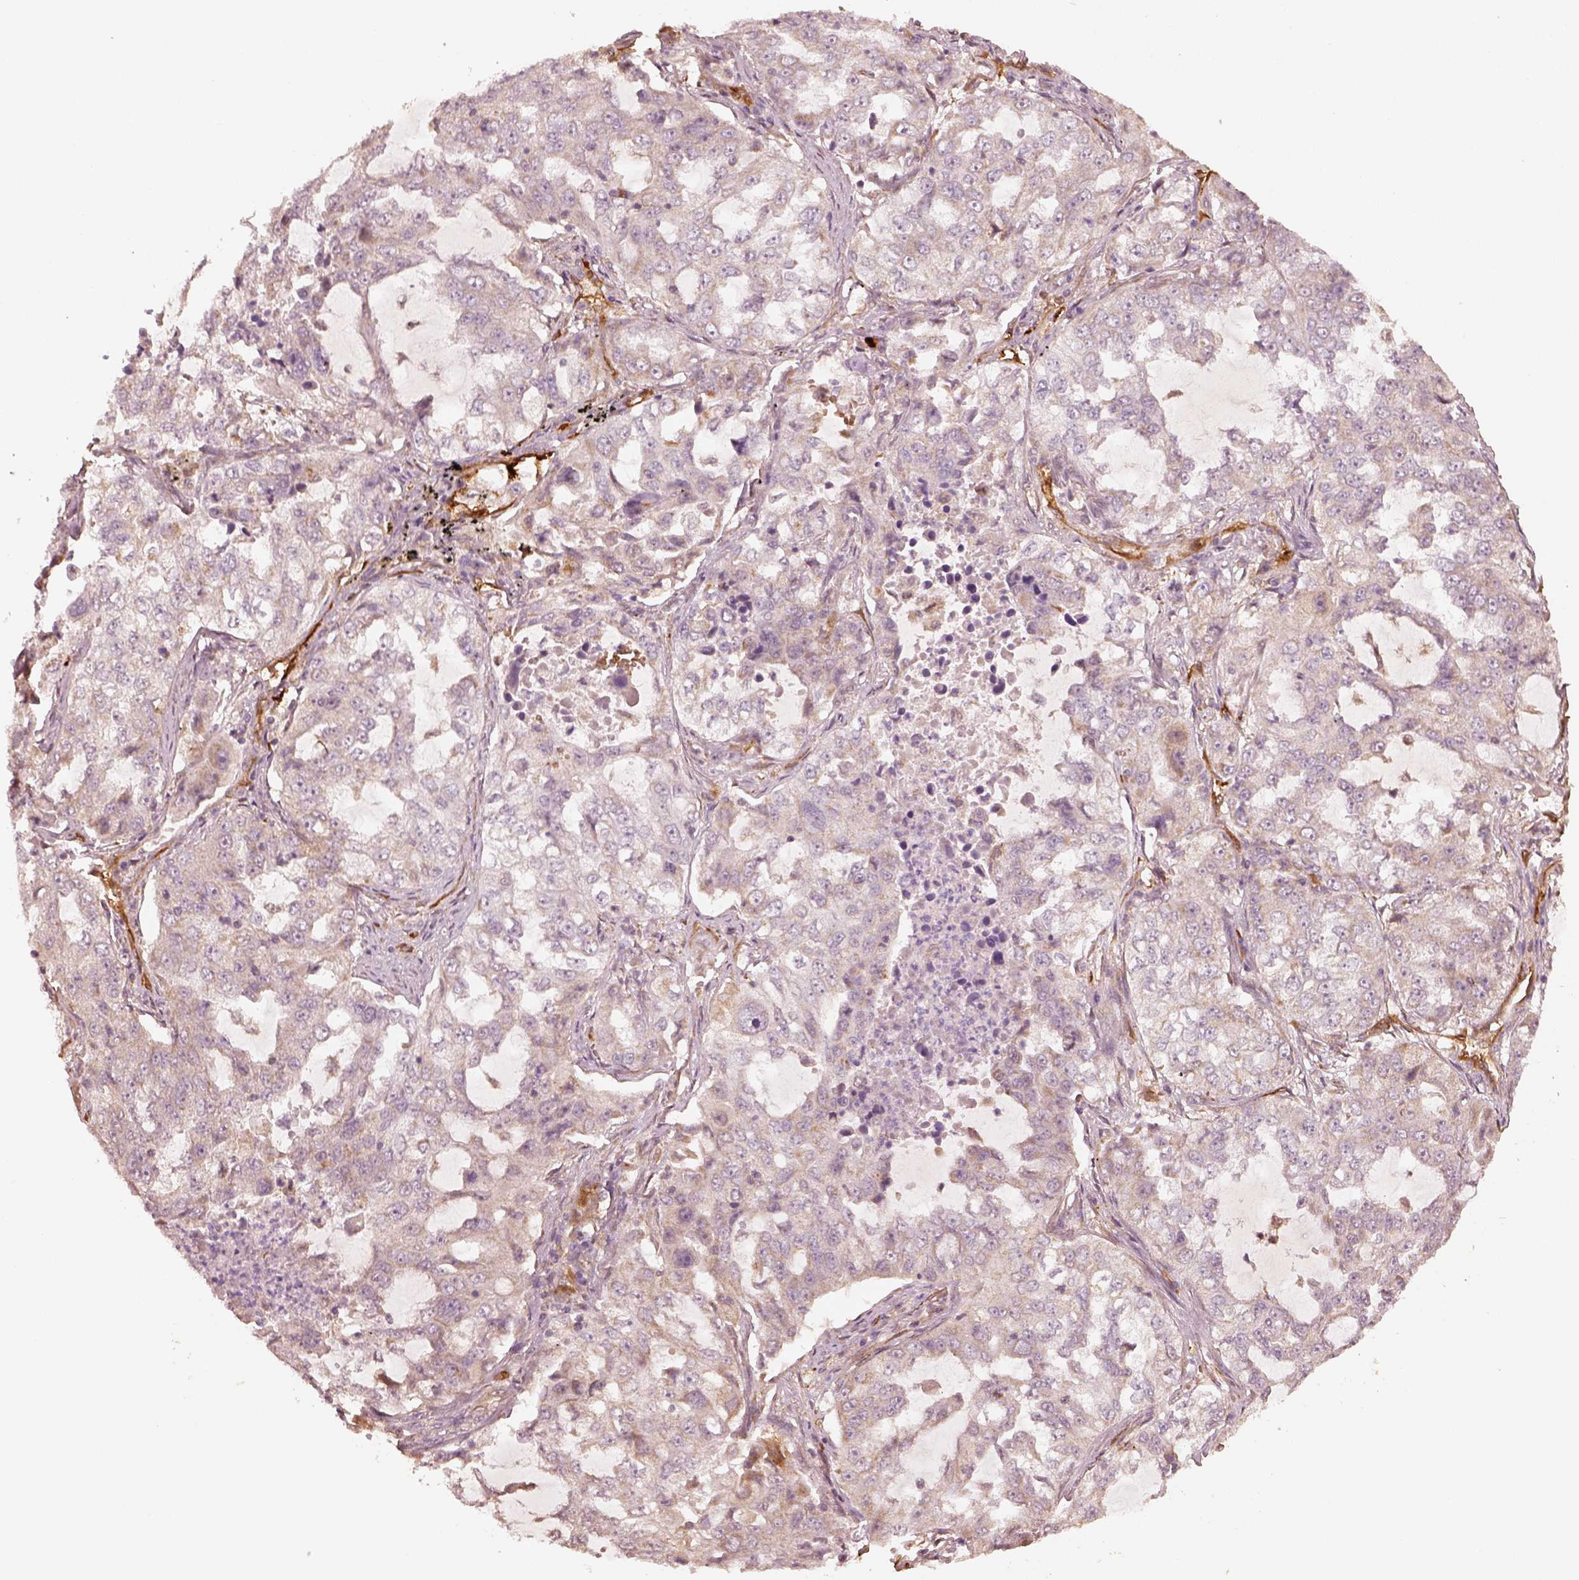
{"staining": {"intensity": "weak", "quantity": "<25%", "location": "cytoplasmic/membranous"}, "tissue": "lung cancer", "cell_type": "Tumor cells", "image_type": "cancer", "snomed": [{"axis": "morphology", "description": "Adenocarcinoma, NOS"}, {"axis": "topography", "description": "Lung"}], "caption": "Immunohistochemical staining of human adenocarcinoma (lung) exhibits no significant staining in tumor cells. (DAB (3,3'-diaminobenzidine) IHC visualized using brightfield microscopy, high magnification).", "gene": "FSCN1", "patient": {"sex": "female", "age": 61}}